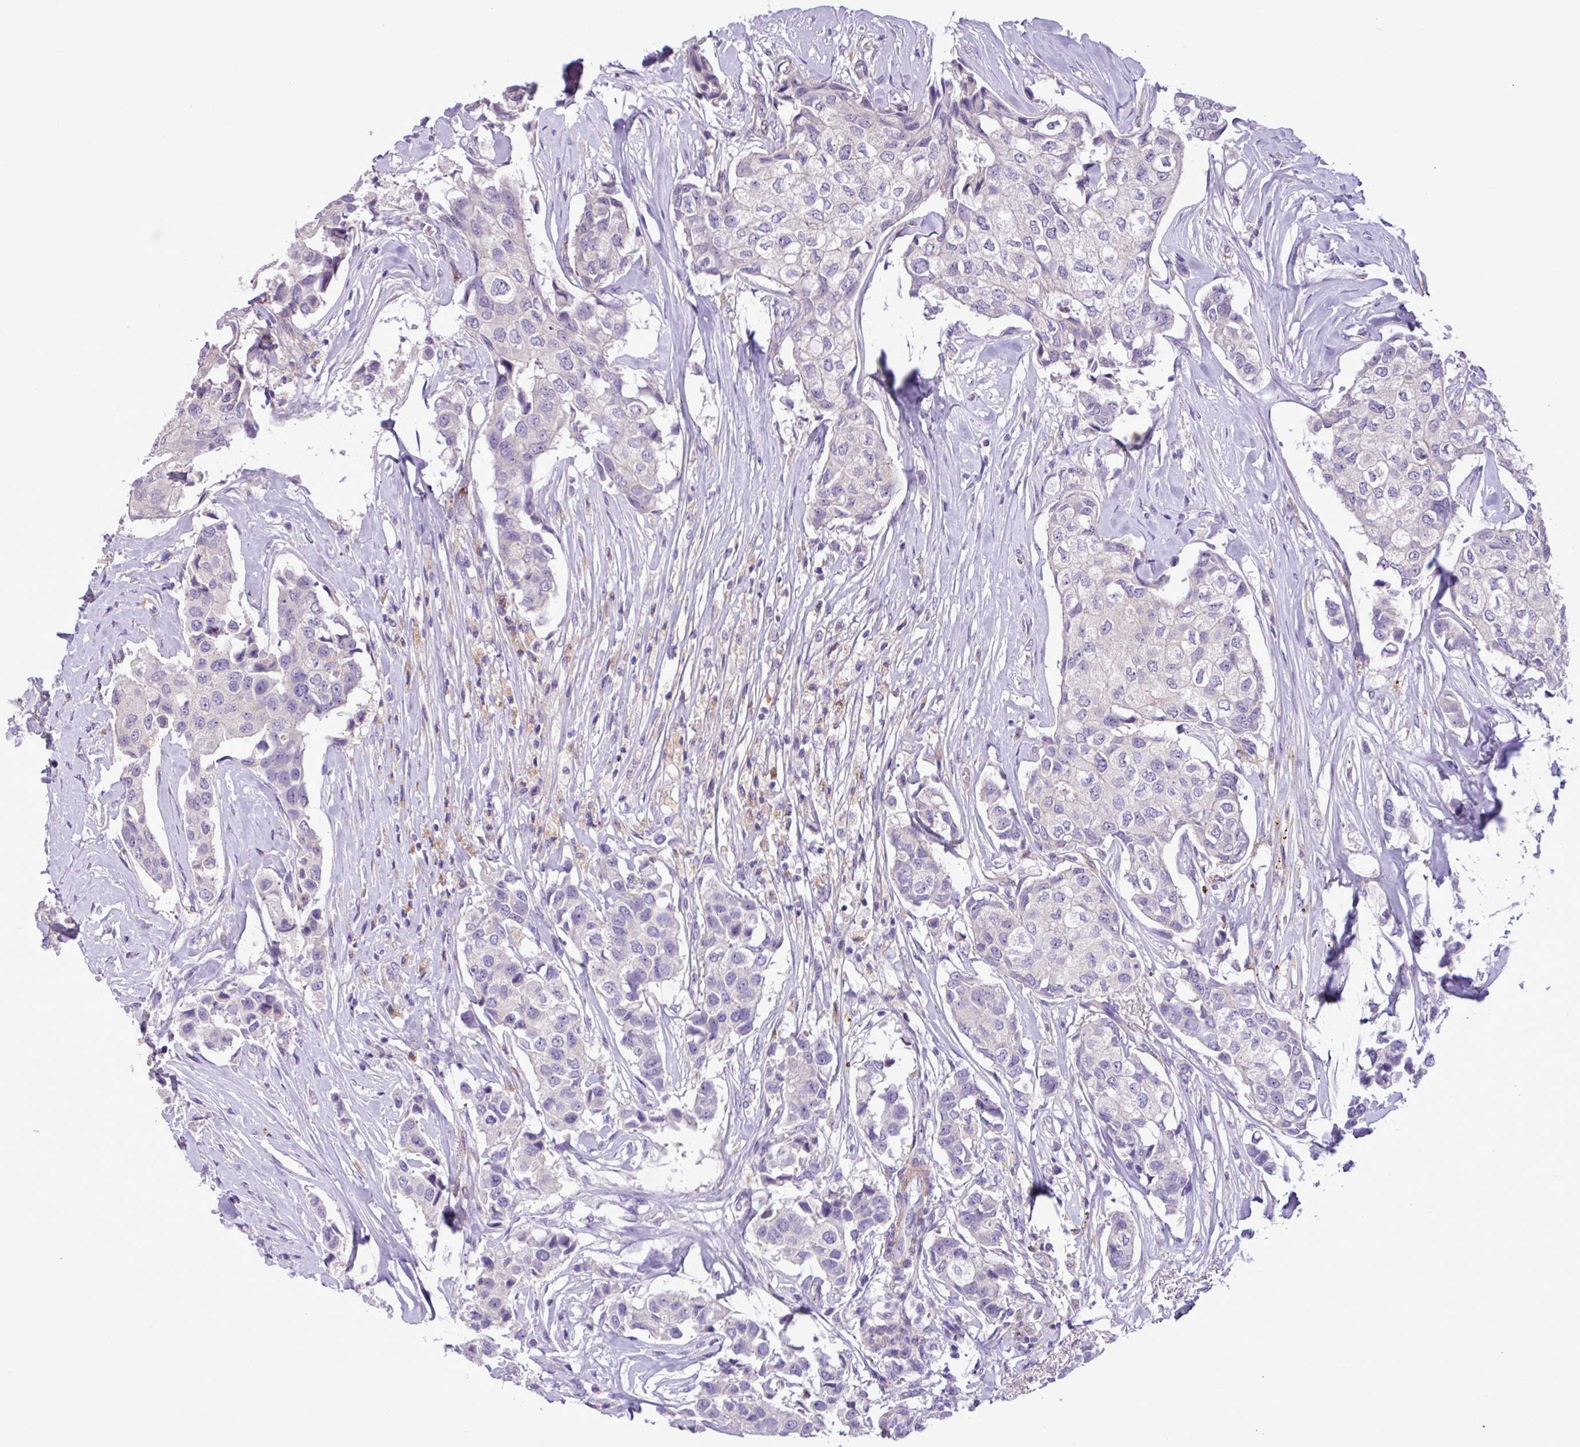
{"staining": {"intensity": "negative", "quantity": "none", "location": "none"}, "tissue": "breast cancer", "cell_type": "Tumor cells", "image_type": "cancer", "snomed": [{"axis": "morphology", "description": "Duct carcinoma"}, {"axis": "topography", "description": "Breast"}], "caption": "Tumor cells are negative for protein expression in human infiltrating ductal carcinoma (breast).", "gene": "CD248", "patient": {"sex": "female", "age": 80}}